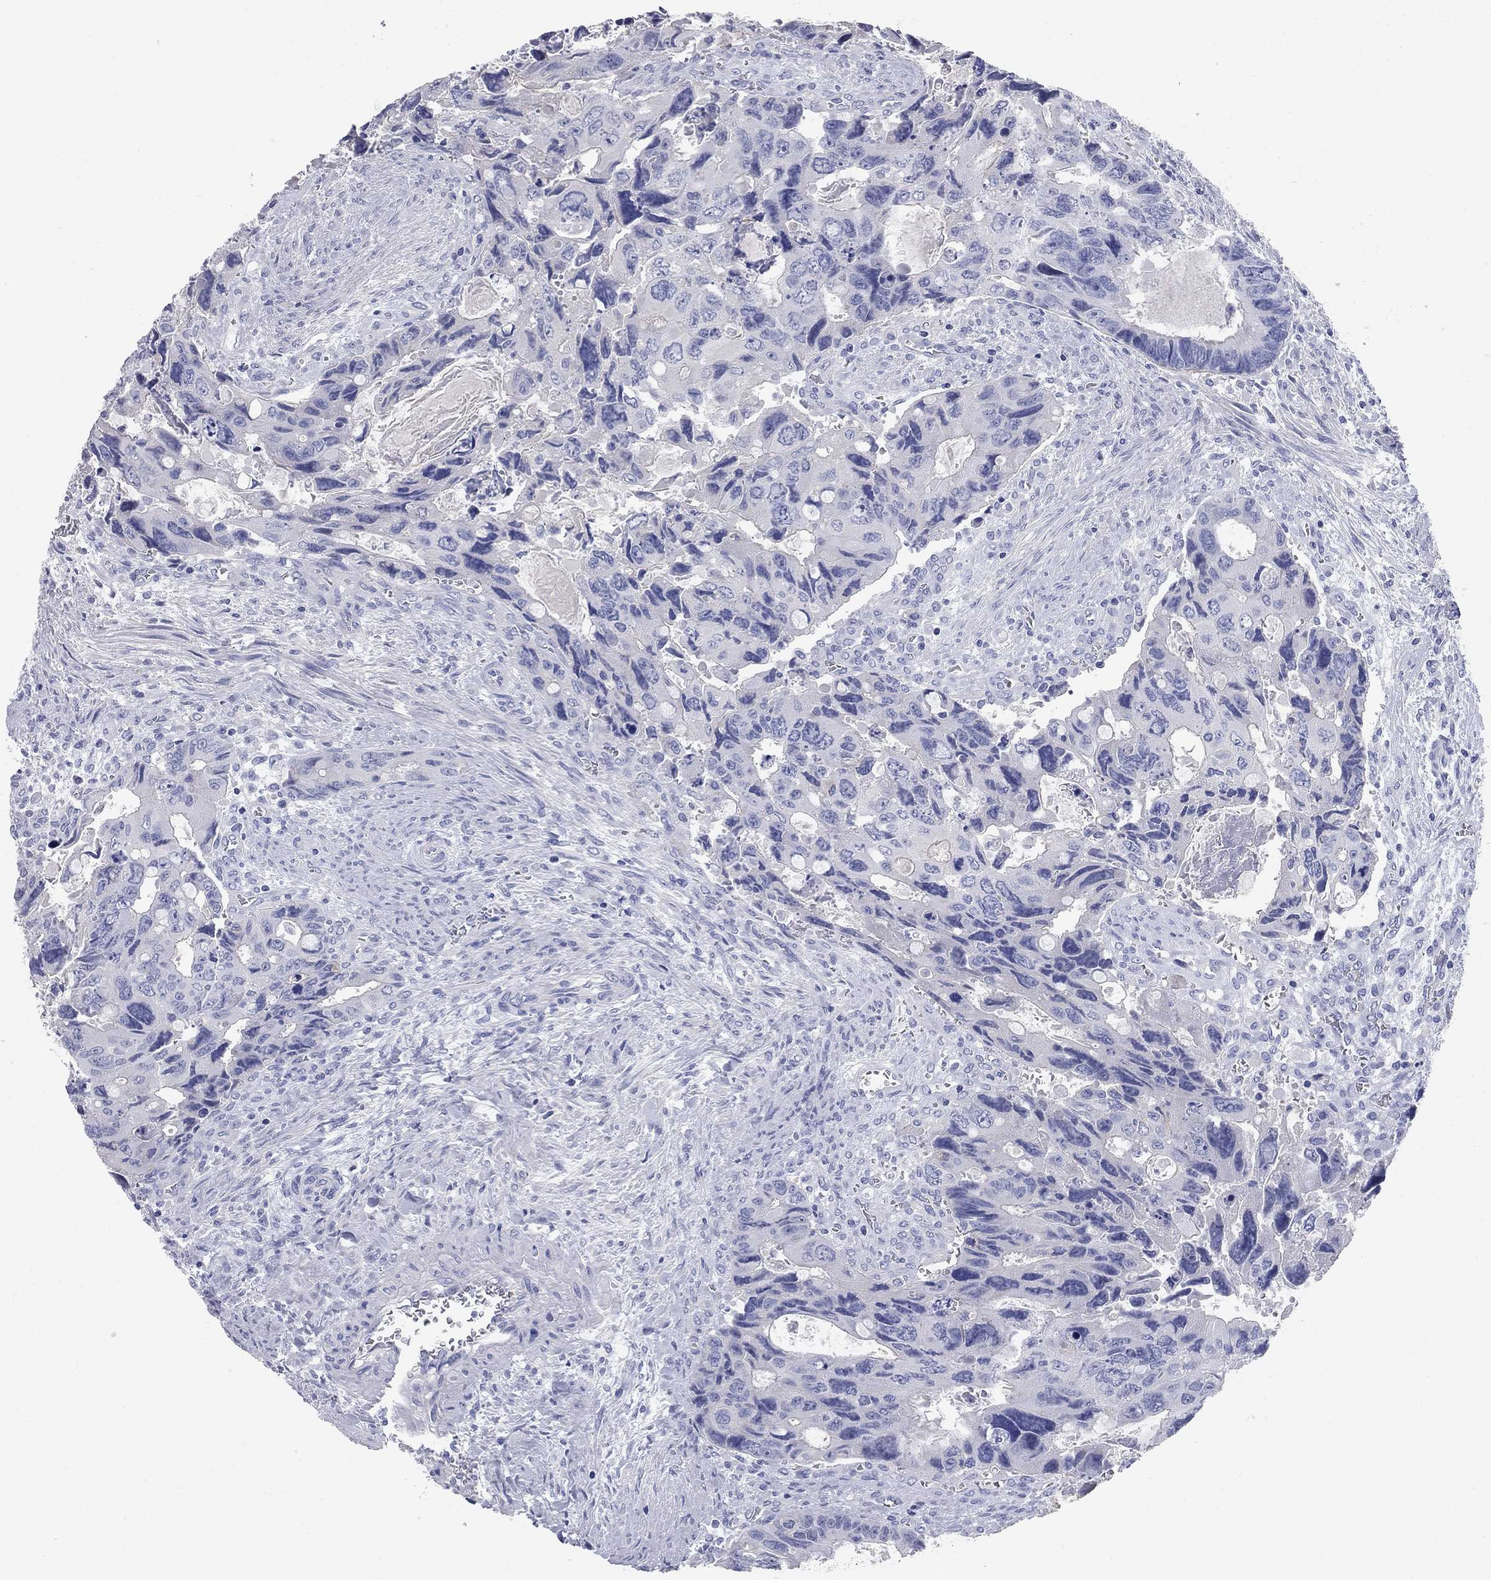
{"staining": {"intensity": "negative", "quantity": "none", "location": "none"}, "tissue": "colorectal cancer", "cell_type": "Tumor cells", "image_type": "cancer", "snomed": [{"axis": "morphology", "description": "Adenocarcinoma, NOS"}, {"axis": "topography", "description": "Rectum"}], "caption": "Tumor cells are negative for brown protein staining in colorectal cancer (adenocarcinoma).", "gene": "AOX1", "patient": {"sex": "male", "age": 62}}